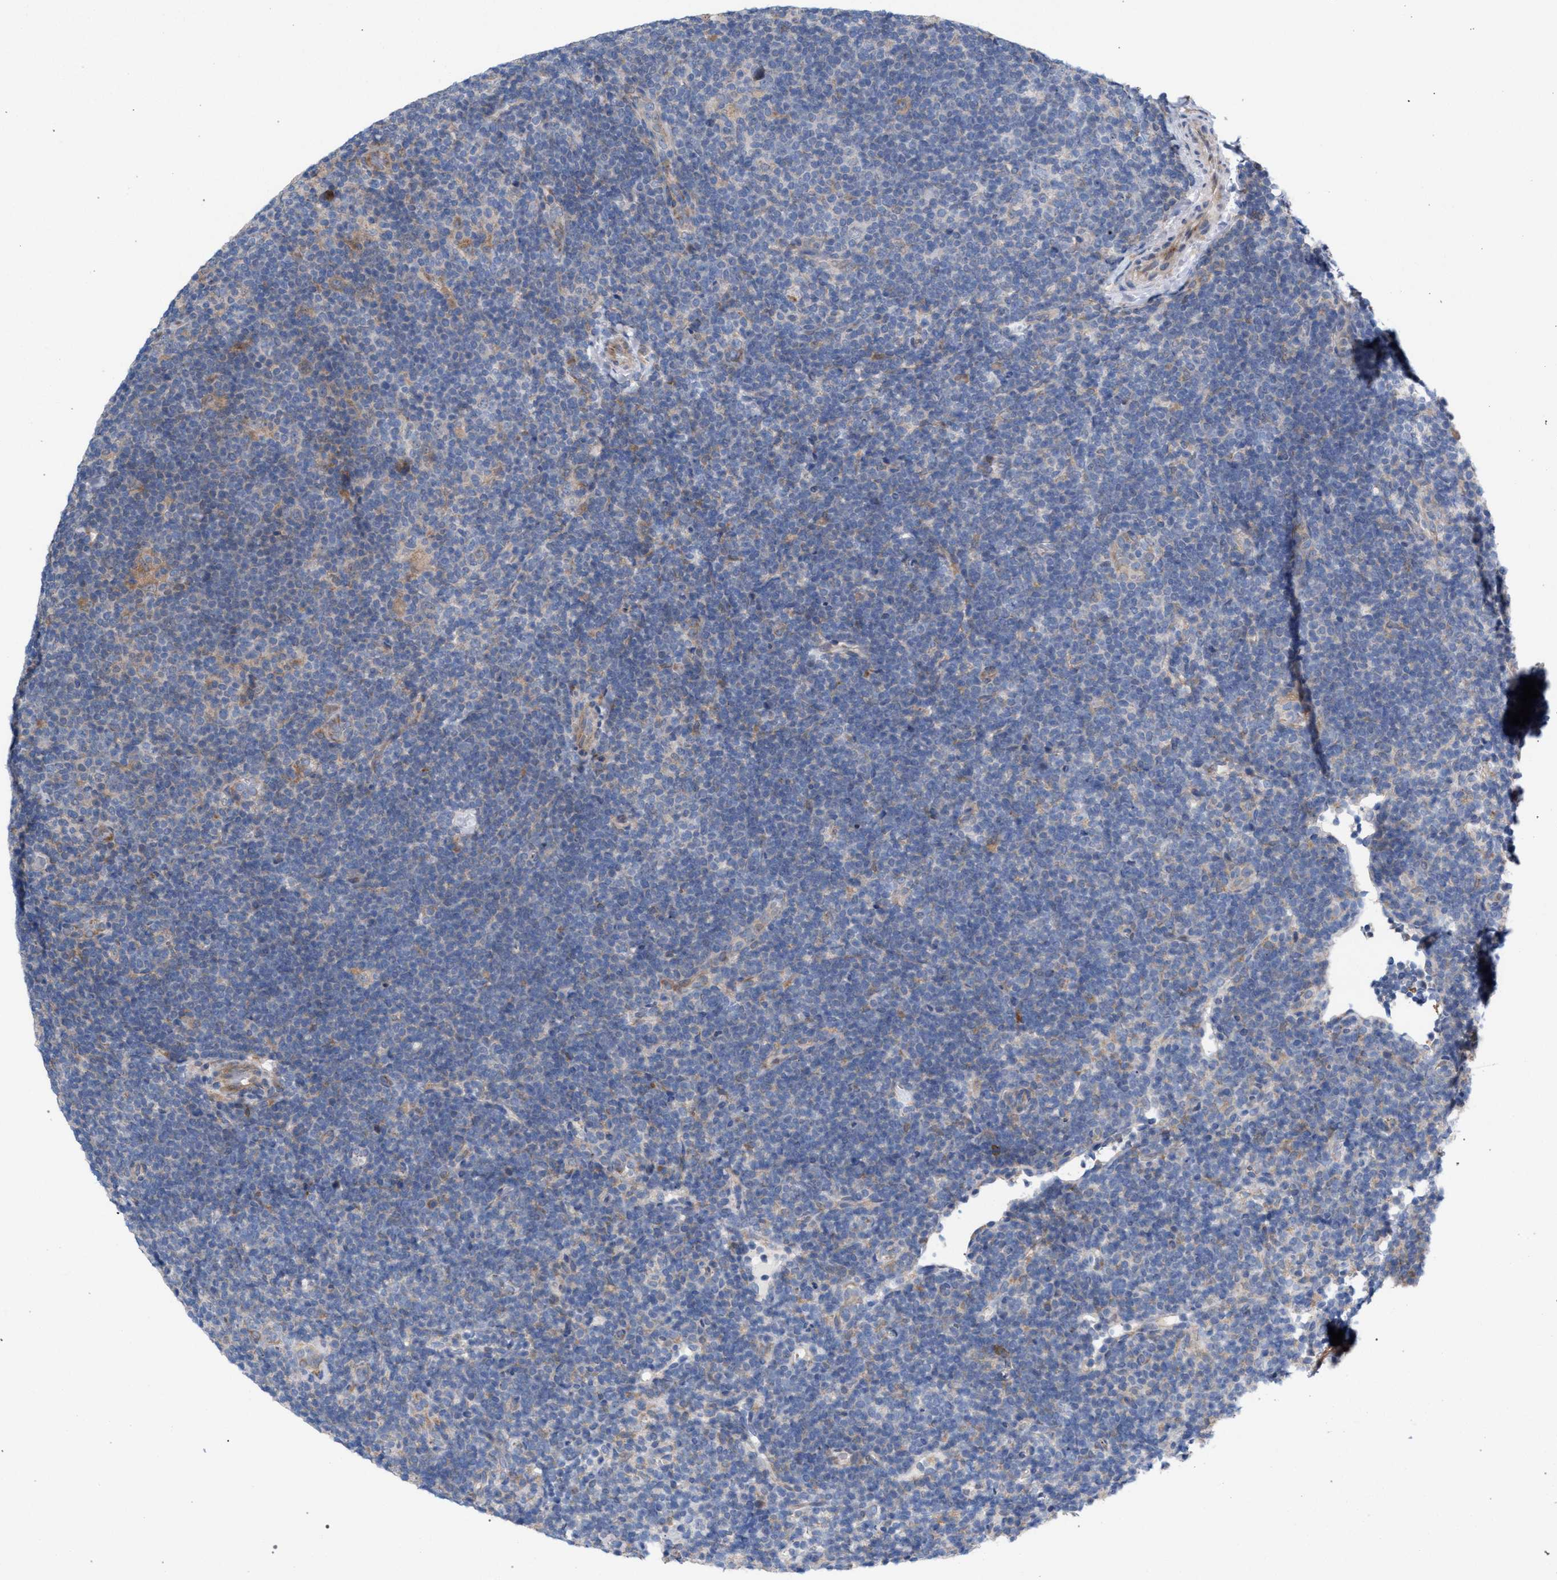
{"staining": {"intensity": "negative", "quantity": "none", "location": "none"}, "tissue": "lymphoma", "cell_type": "Tumor cells", "image_type": "cancer", "snomed": [{"axis": "morphology", "description": "Hodgkin's disease, NOS"}, {"axis": "topography", "description": "Lymph node"}], "caption": "A photomicrograph of human Hodgkin's disease is negative for staining in tumor cells. The staining is performed using DAB (3,3'-diaminobenzidine) brown chromogen with nuclei counter-stained in using hematoxylin.", "gene": "RNF135", "patient": {"sex": "female", "age": 57}}